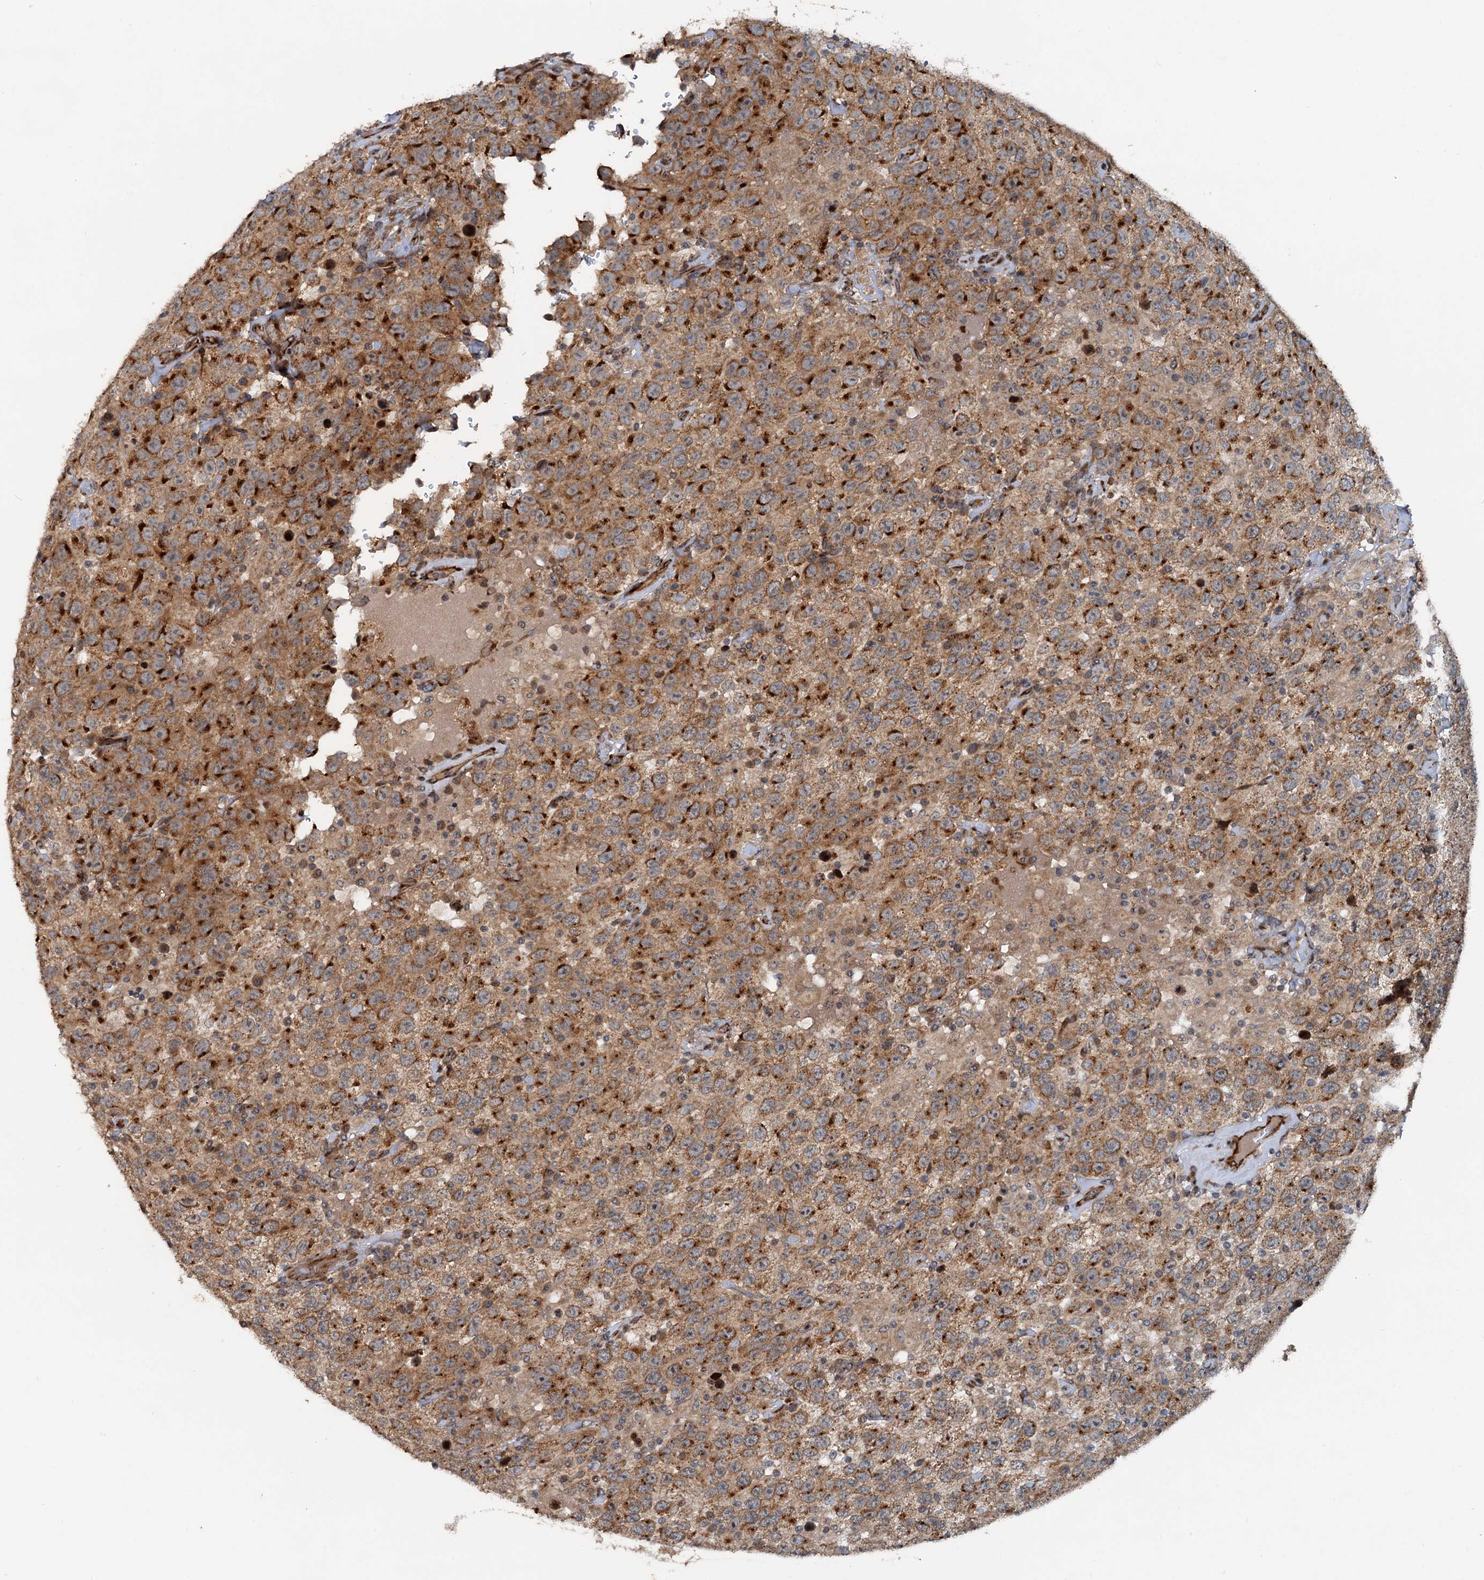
{"staining": {"intensity": "strong", "quantity": ">75%", "location": "cytoplasmic/membranous"}, "tissue": "testis cancer", "cell_type": "Tumor cells", "image_type": "cancer", "snomed": [{"axis": "morphology", "description": "Seminoma, NOS"}, {"axis": "topography", "description": "Testis"}], "caption": "Tumor cells exhibit high levels of strong cytoplasmic/membranous positivity in approximately >75% of cells in human testis cancer.", "gene": "CEP68", "patient": {"sex": "male", "age": 41}}